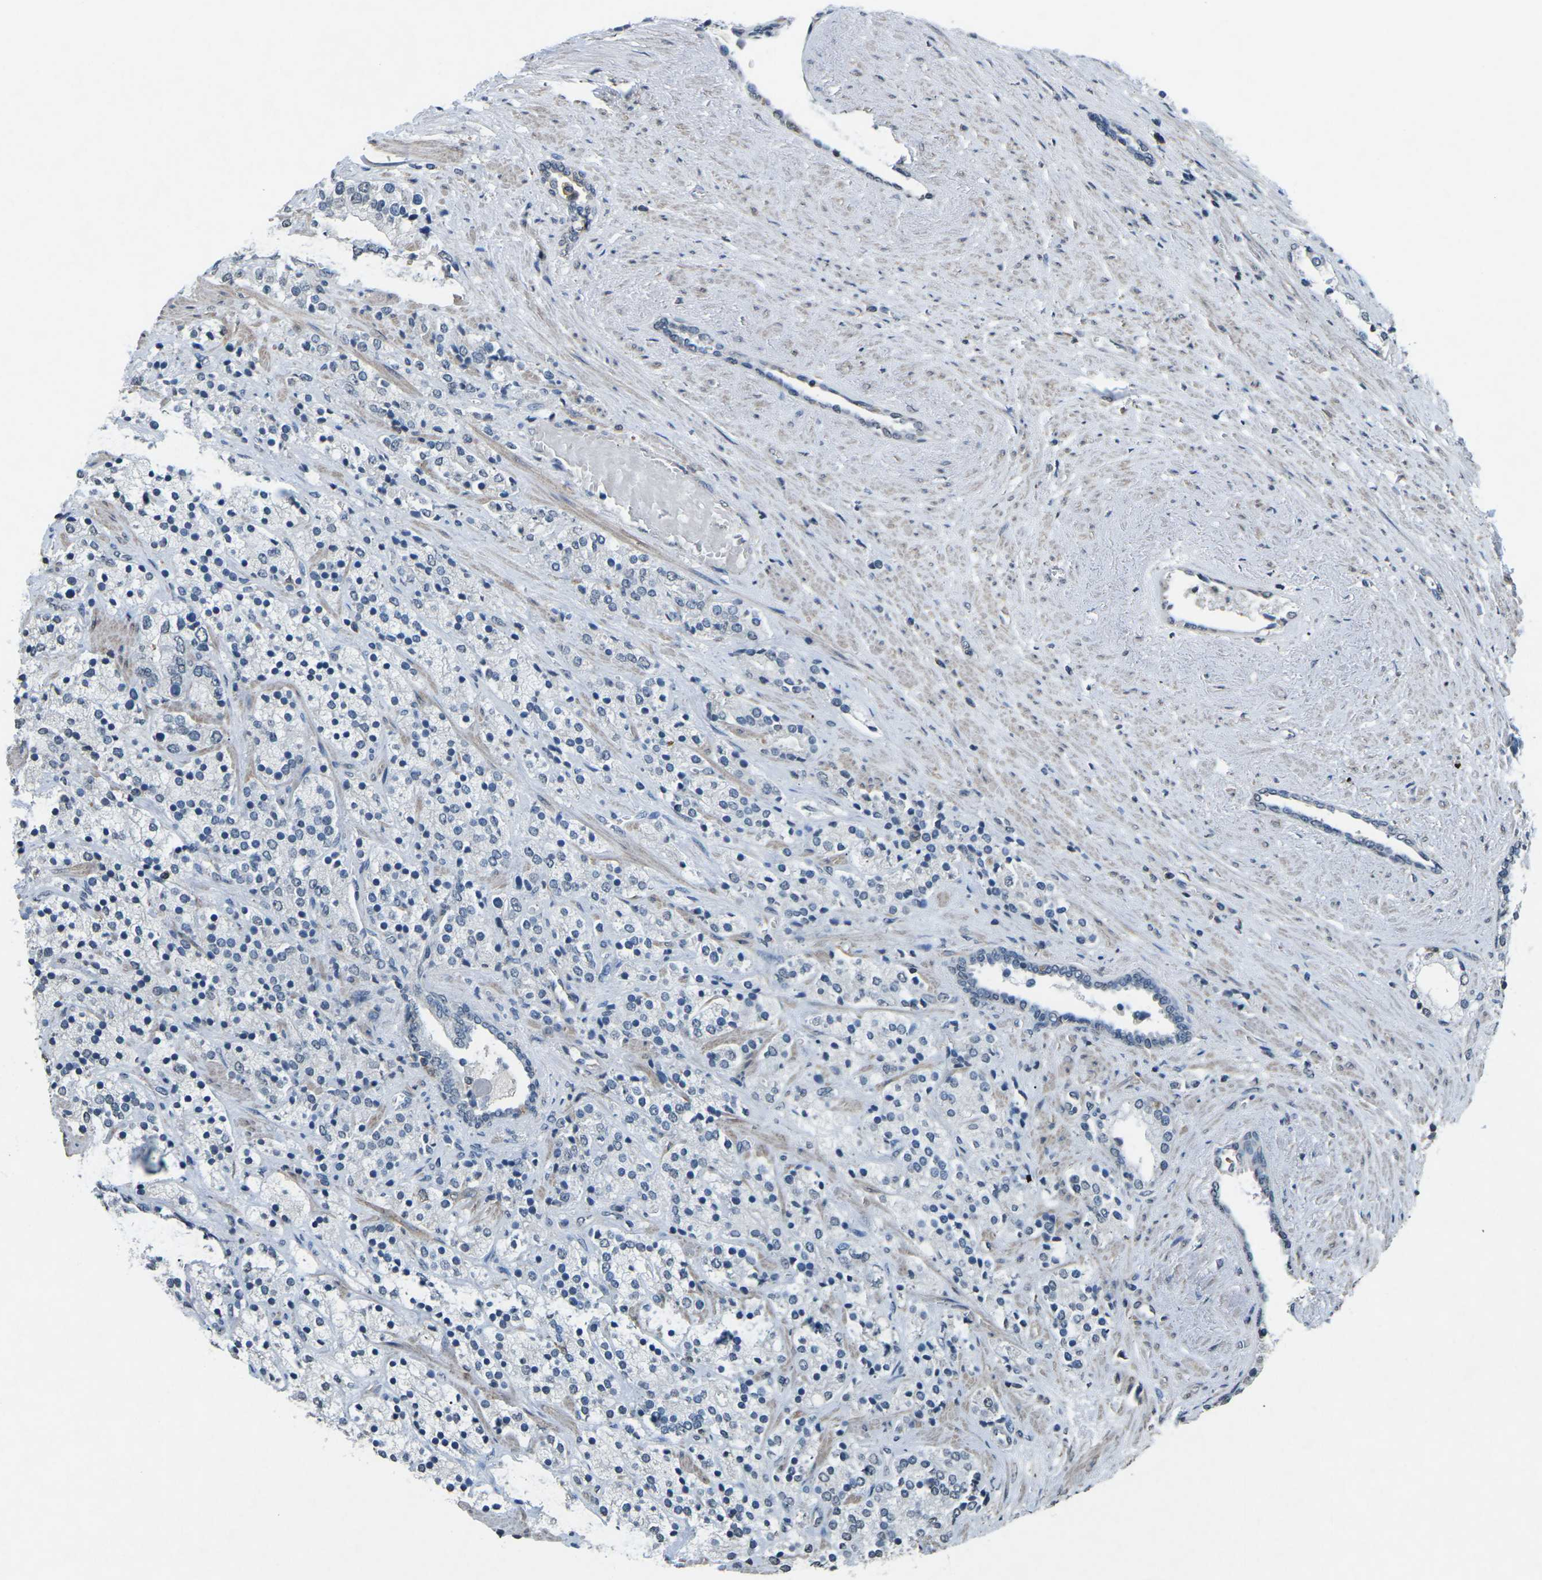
{"staining": {"intensity": "negative", "quantity": "none", "location": "none"}, "tissue": "prostate cancer", "cell_type": "Tumor cells", "image_type": "cancer", "snomed": [{"axis": "morphology", "description": "Adenocarcinoma, High grade"}, {"axis": "topography", "description": "Prostate"}], "caption": "Image shows no protein positivity in tumor cells of prostate cancer tissue.", "gene": "TFR2", "patient": {"sex": "male", "age": 71}}